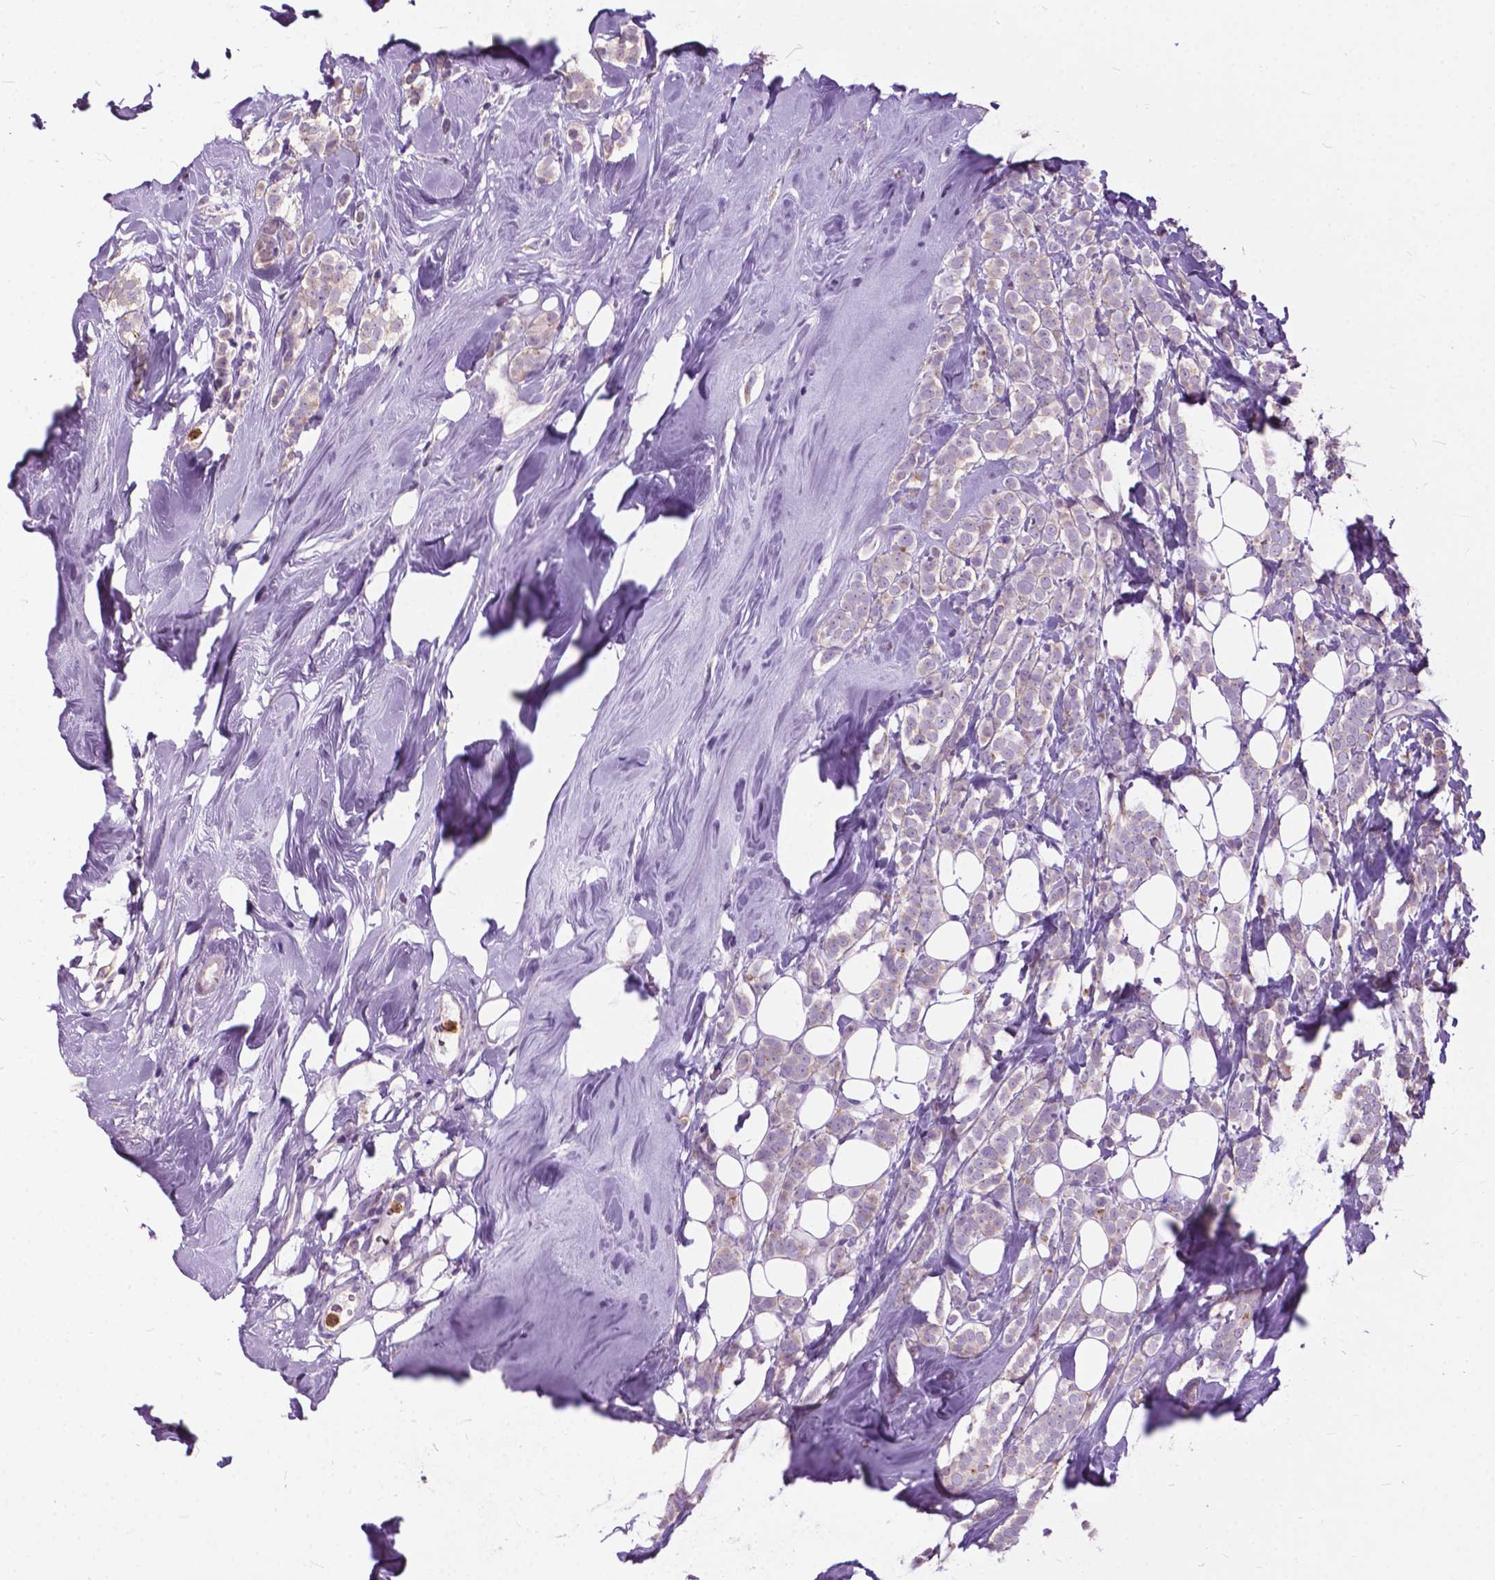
{"staining": {"intensity": "negative", "quantity": "none", "location": "none"}, "tissue": "breast cancer", "cell_type": "Tumor cells", "image_type": "cancer", "snomed": [{"axis": "morphology", "description": "Lobular carcinoma"}, {"axis": "topography", "description": "Breast"}], "caption": "Lobular carcinoma (breast) stained for a protein using immunohistochemistry displays no staining tumor cells.", "gene": "PRR35", "patient": {"sex": "female", "age": 49}}